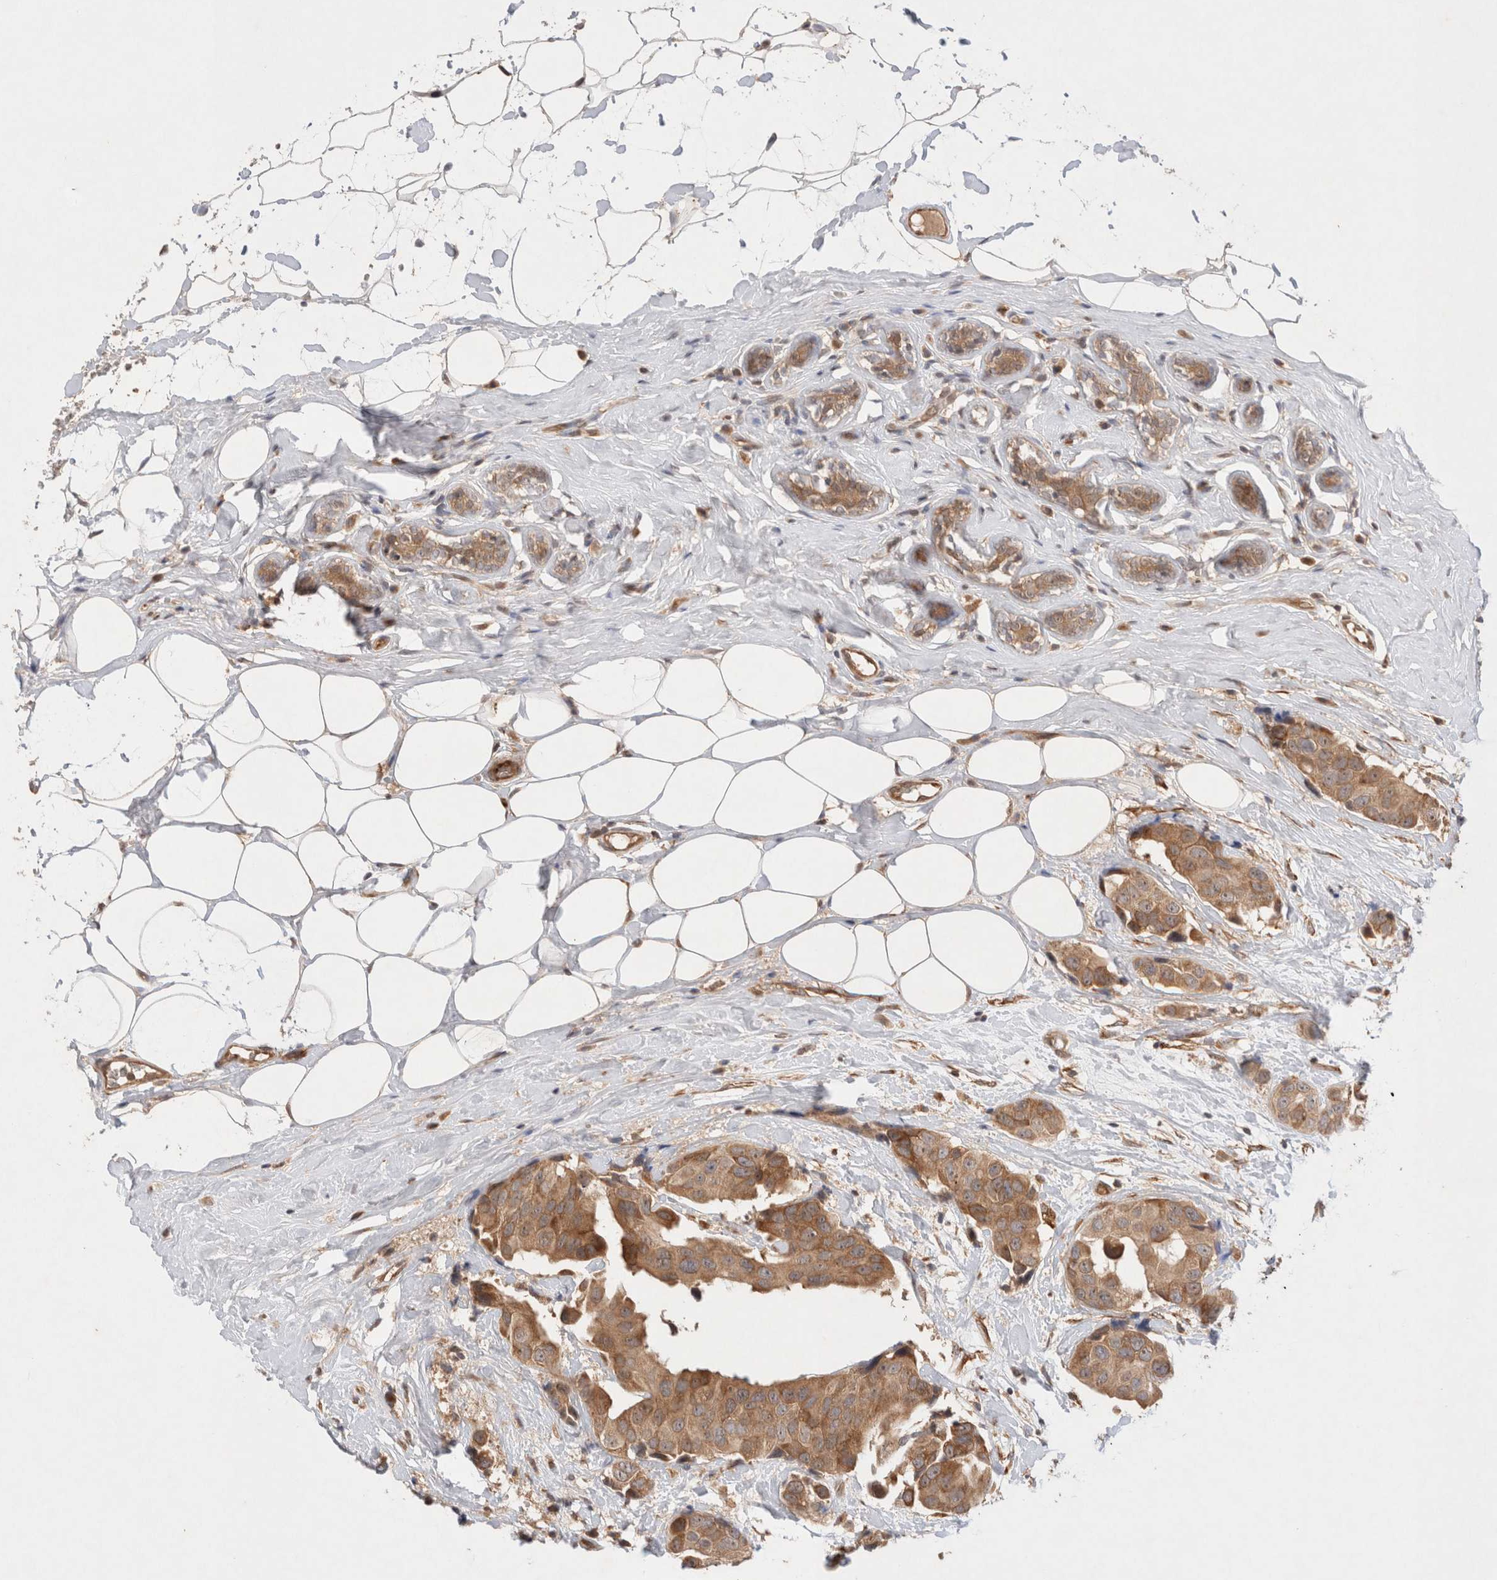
{"staining": {"intensity": "moderate", "quantity": ">75%", "location": "cytoplasmic/membranous"}, "tissue": "breast cancer", "cell_type": "Tumor cells", "image_type": "cancer", "snomed": [{"axis": "morphology", "description": "Normal tissue, NOS"}, {"axis": "morphology", "description": "Duct carcinoma"}, {"axis": "topography", "description": "Breast"}], "caption": "DAB (3,3'-diaminobenzidine) immunohistochemical staining of breast cancer (invasive ductal carcinoma) displays moderate cytoplasmic/membranous protein staining in approximately >75% of tumor cells. (DAB (3,3'-diaminobenzidine) IHC with brightfield microscopy, high magnification).", "gene": "KLHL20", "patient": {"sex": "female", "age": 39}}